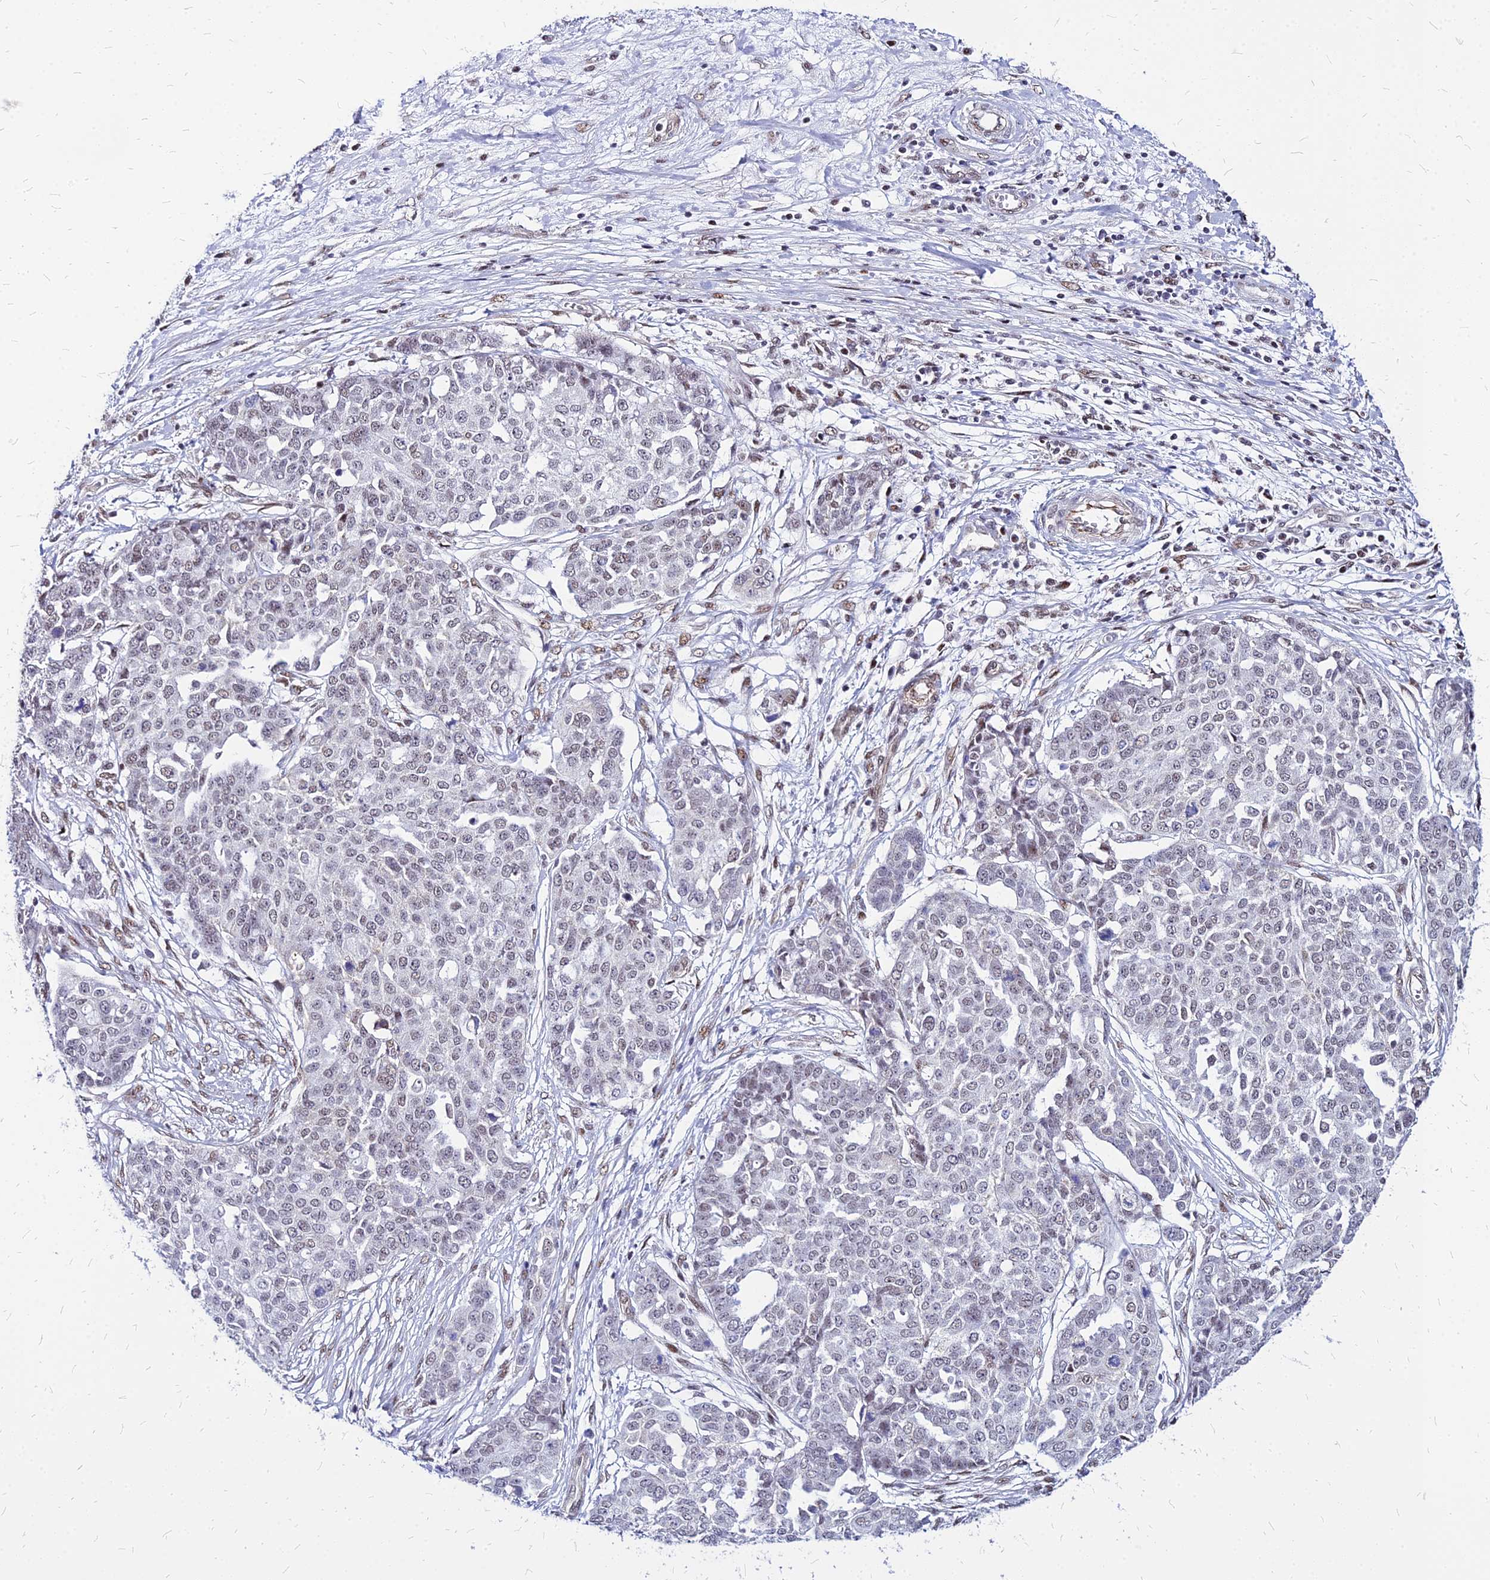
{"staining": {"intensity": "weak", "quantity": "<25%", "location": "nuclear"}, "tissue": "ovarian cancer", "cell_type": "Tumor cells", "image_type": "cancer", "snomed": [{"axis": "morphology", "description": "Cystadenocarcinoma, serous, NOS"}, {"axis": "topography", "description": "Soft tissue"}, {"axis": "topography", "description": "Ovary"}], "caption": "Ovarian serous cystadenocarcinoma was stained to show a protein in brown. There is no significant expression in tumor cells. Nuclei are stained in blue.", "gene": "FDX2", "patient": {"sex": "female", "age": 57}}